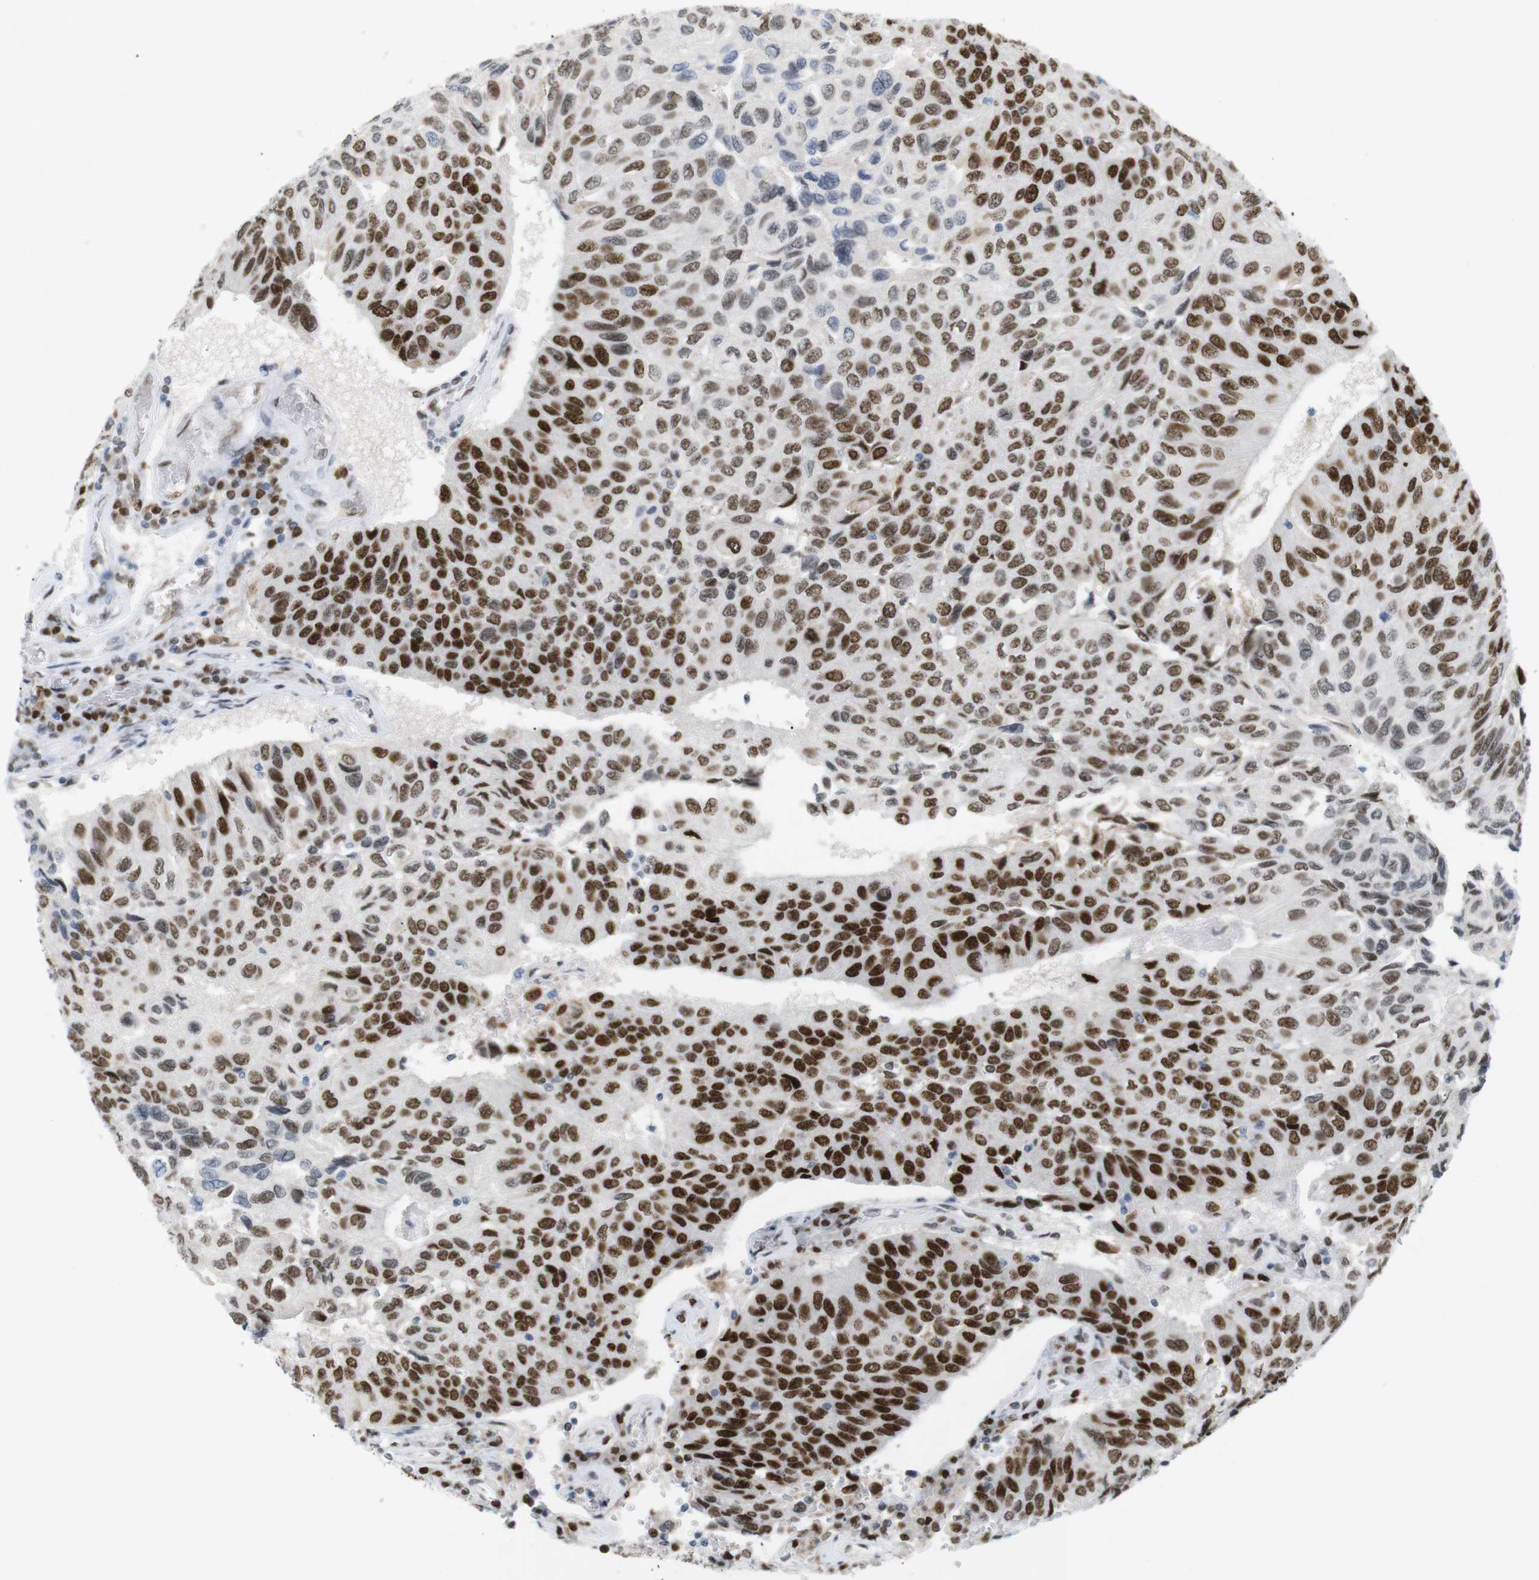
{"staining": {"intensity": "strong", "quantity": ">75%", "location": "nuclear"}, "tissue": "urothelial cancer", "cell_type": "Tumor cells", "image_type": "cancer", "snomed": [{"axis": "morphology", "description": "Urothelial carcinoma, High grade"}, {"axis": "topography", "description": "Urinary bladder"}], "caption": "Protein staining demonstrates strong nuclear expression in about >75% of tumor cells in urothelial cancer. The staining is performed using DAB (3,3'-diaminobenzidine) brown chromogen to label protein expression. The nuclei are counter-stained blue using hematoxylin.", "gene": "RIOX2", "patient": {"sex": "male", "age": 66}}